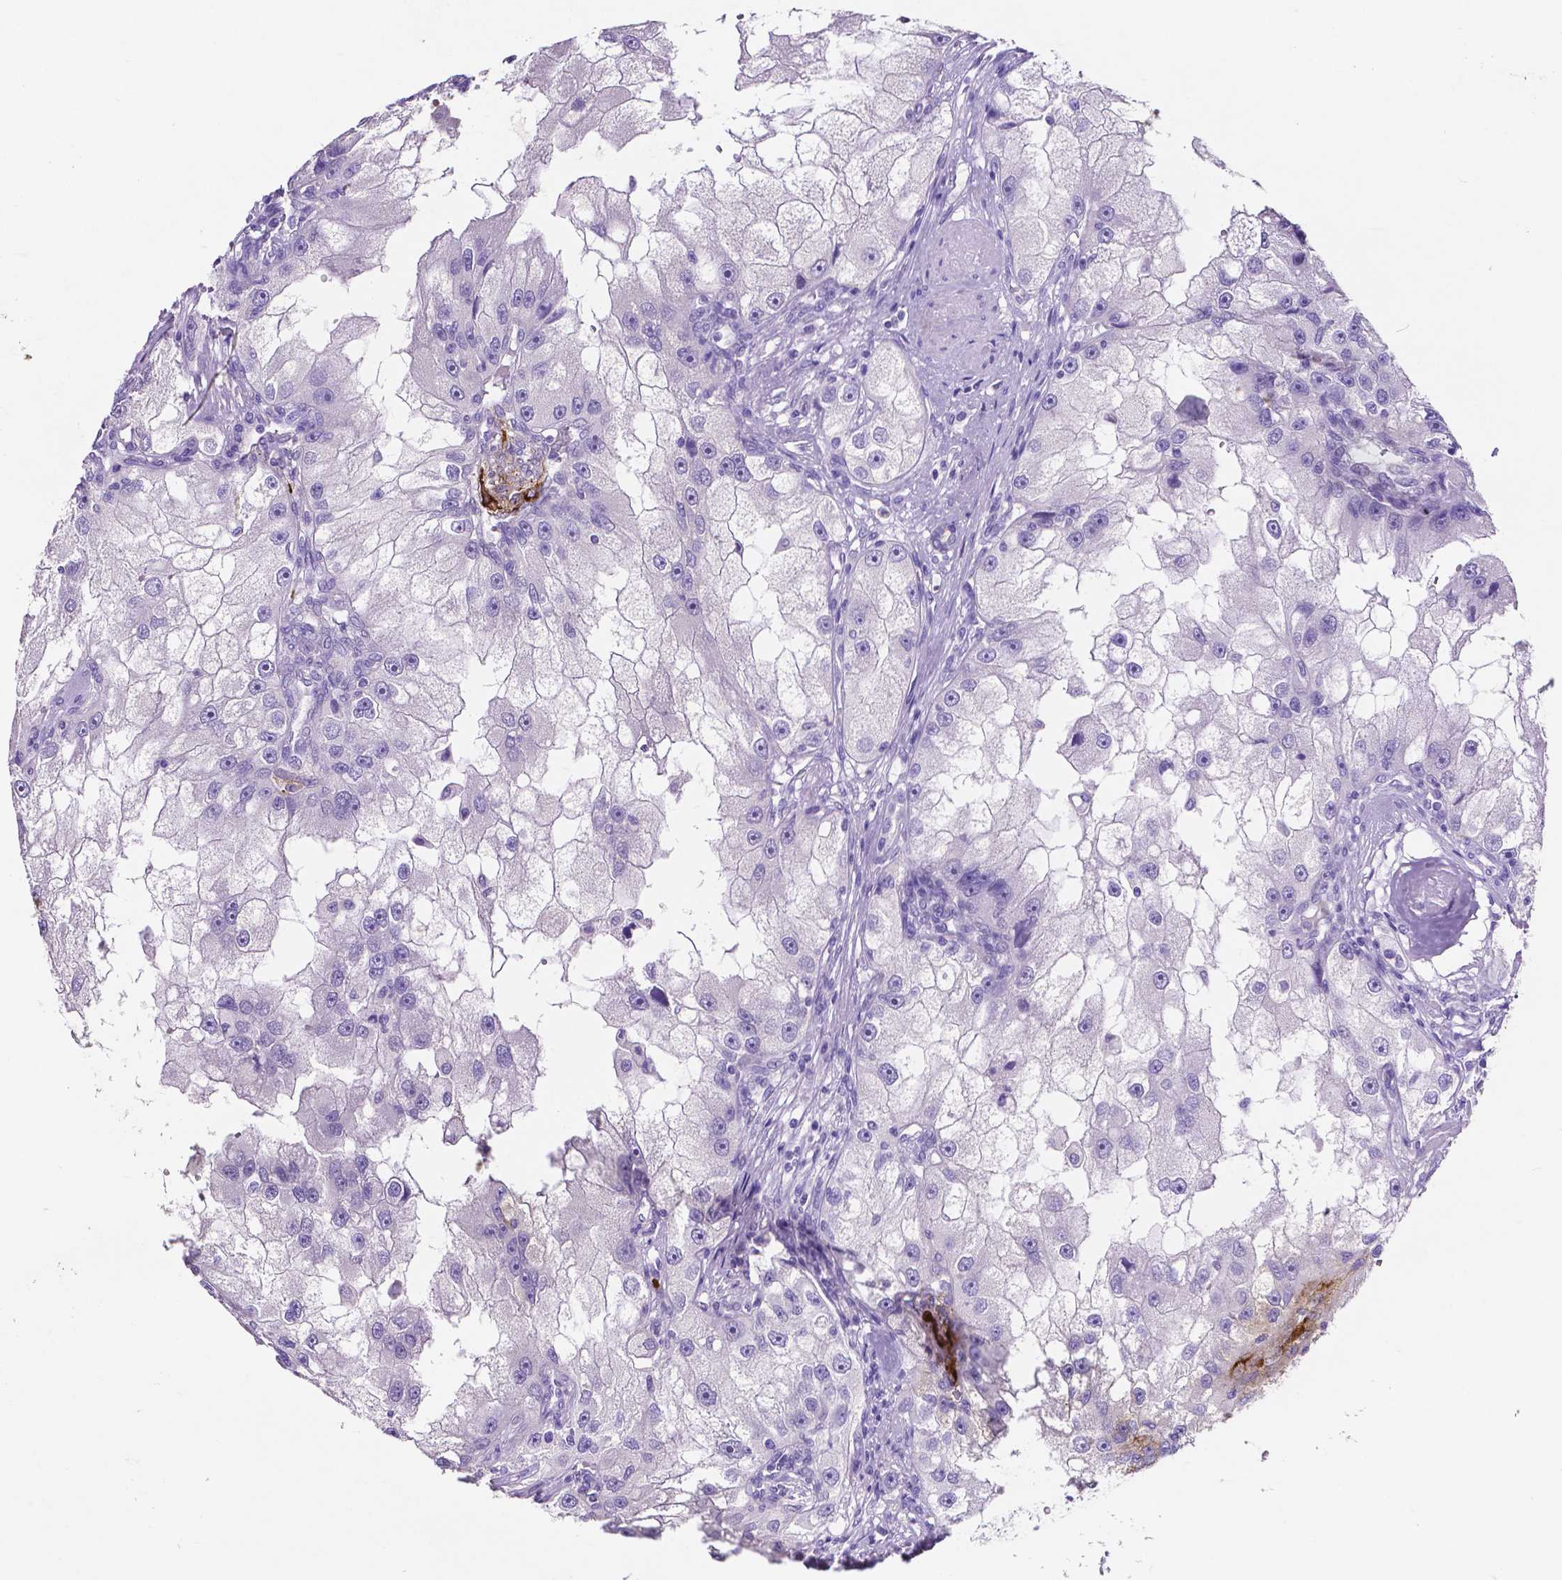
{"staining": {"intensity": "negative", "quantity": "none", "location": "none"}, "tissue": "renal cancer", "cell_type": "Tumor cells", "image_type": "cancer", "snomed": [{"axis": "morphology", "description": "Adenocarcinoma, NOS"}, {"axis": "topography", "description": "Kidney"}], "caption": "Immunohistochemistry (IHC) photomicrograph of human renal adenocarcinoma stained for a protein (brown), which demonstrates no positivity in tumor cells.", "gene": "MMP9", "patient": {"sex": "male", "age": 63}}